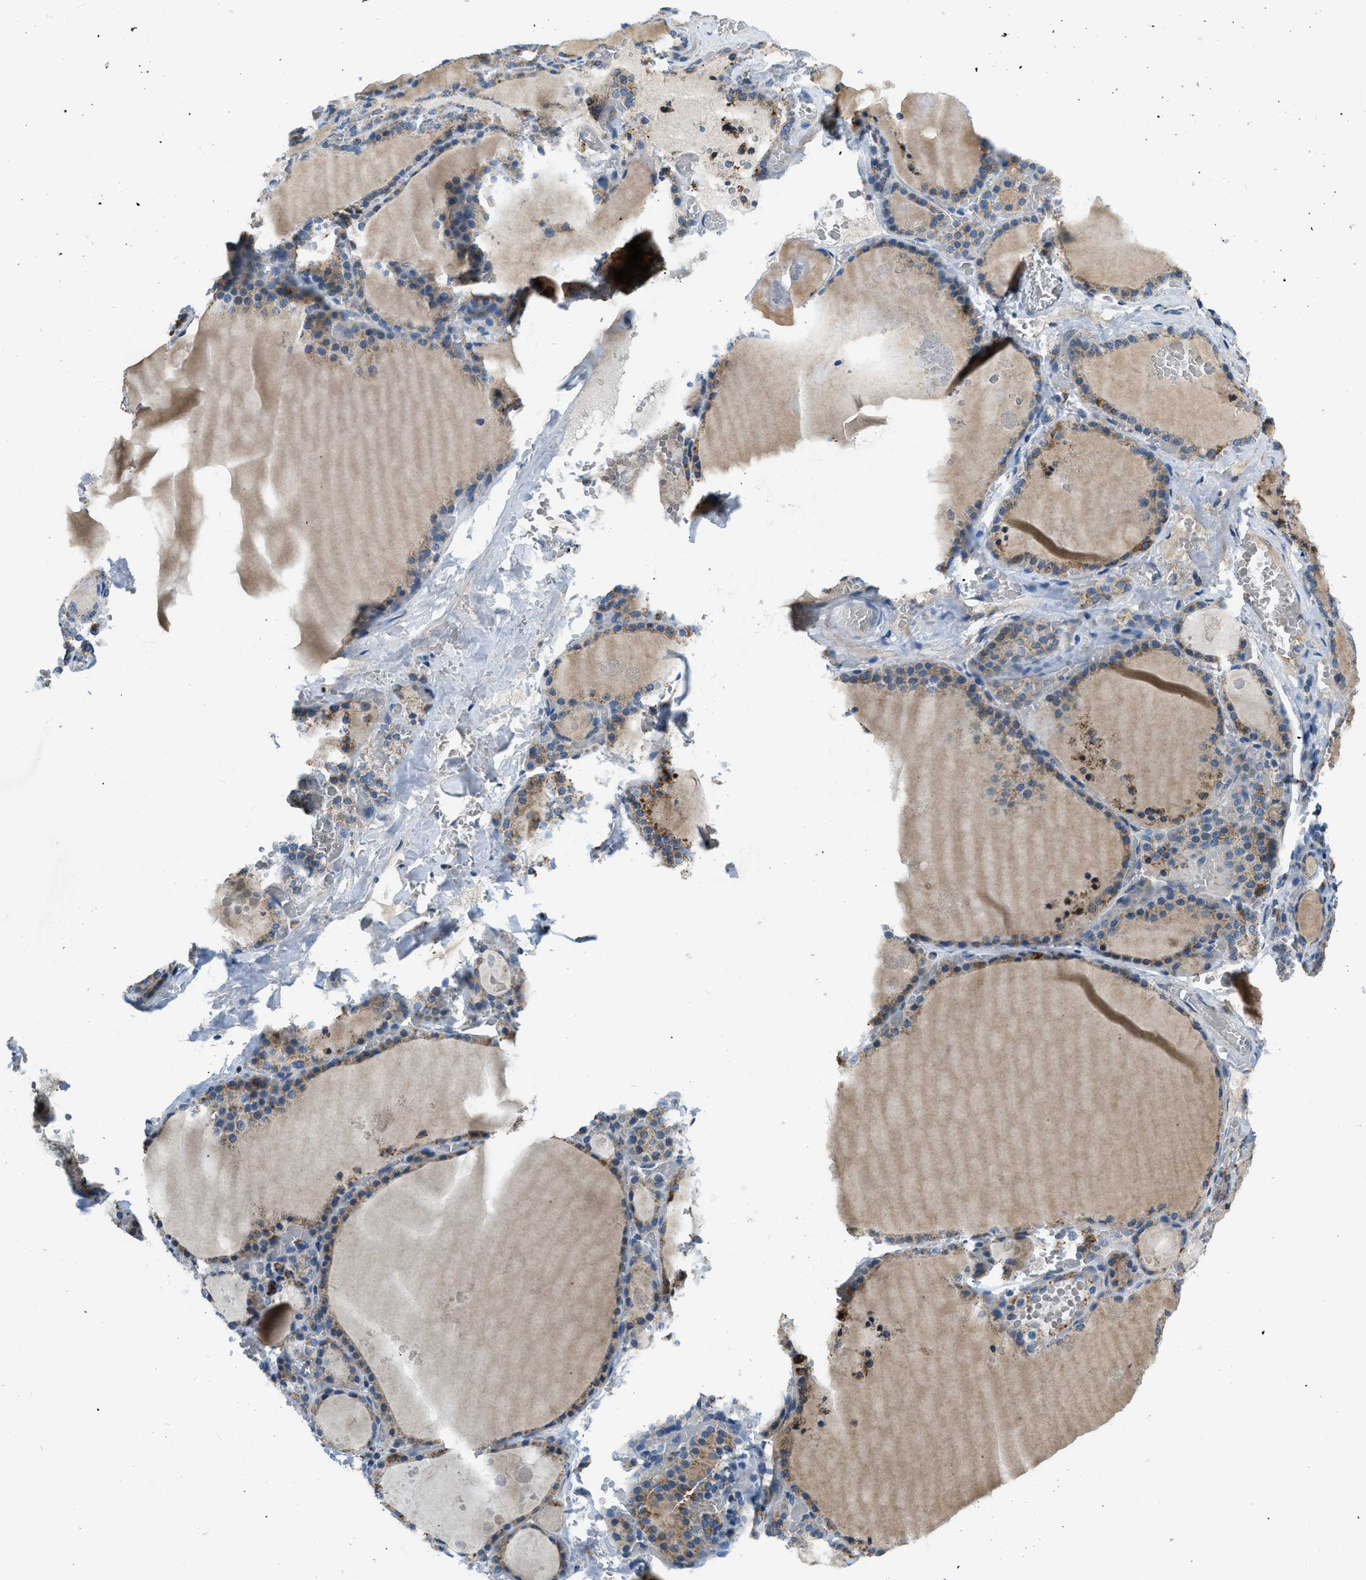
{"staining": {"intensity": "moderate", "quantity": ">75%", "location": "cytoplasmic/membranous"}, "tissue": "thyroid gland", "cell_type": "Glandular cells", "image_type": "normal", "snomed": [{"axis": "morphology", "description": "Normal tissue, NOS"}, {"axis": "topography", "description": "Thyroid gland"}], "caption": "Brown immunohistochemical staining in benign human thyroid gland shows moderate cytoplasmic/membranous expression in about >75% of glandular cells.", "gene": "ACADVL", "patient": {"sex": "male", "age": 56}}